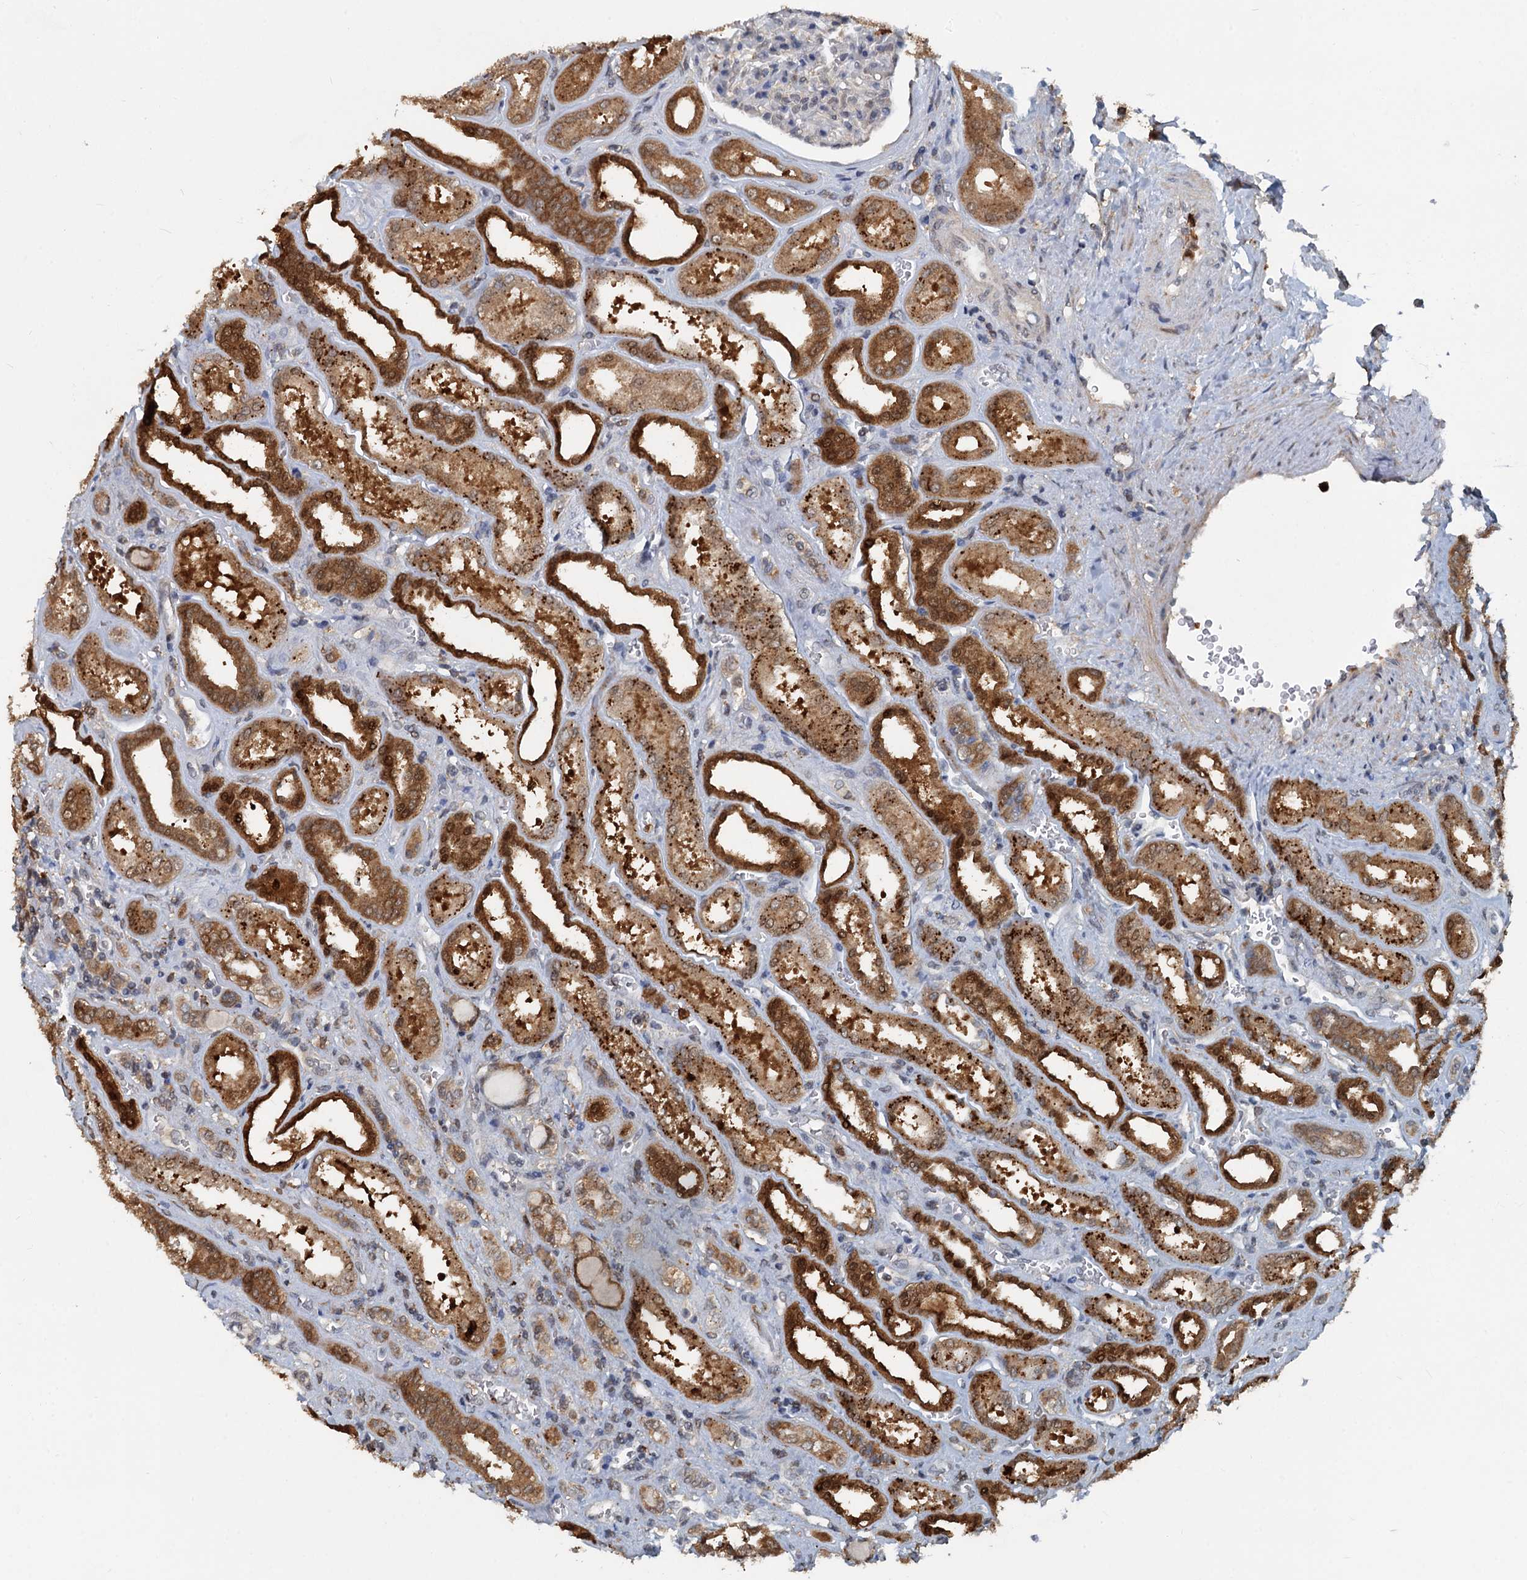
{"staining": {"intensity": "weak", "quantity": "<25%", "location": "nuclear"}, "tissue": "kidney", "cell_type": "Cells in glomeruli", "image_type": "normal", "snomed": [{"axis": "morphology", "description": "Normal tissue, NOS"}, {"axis": "morphology", "description": "Adenocarcinoma, NOS"}, {"axis": "topography", "description": "Kidney"}], "caption": "Immunohistochemistry micrograph of benign kidney stained for a protein (brown), which reveals no expression in cells in glomeruli.", "gene": "GPI", "patient": {"sex": "female", "age": 68}}